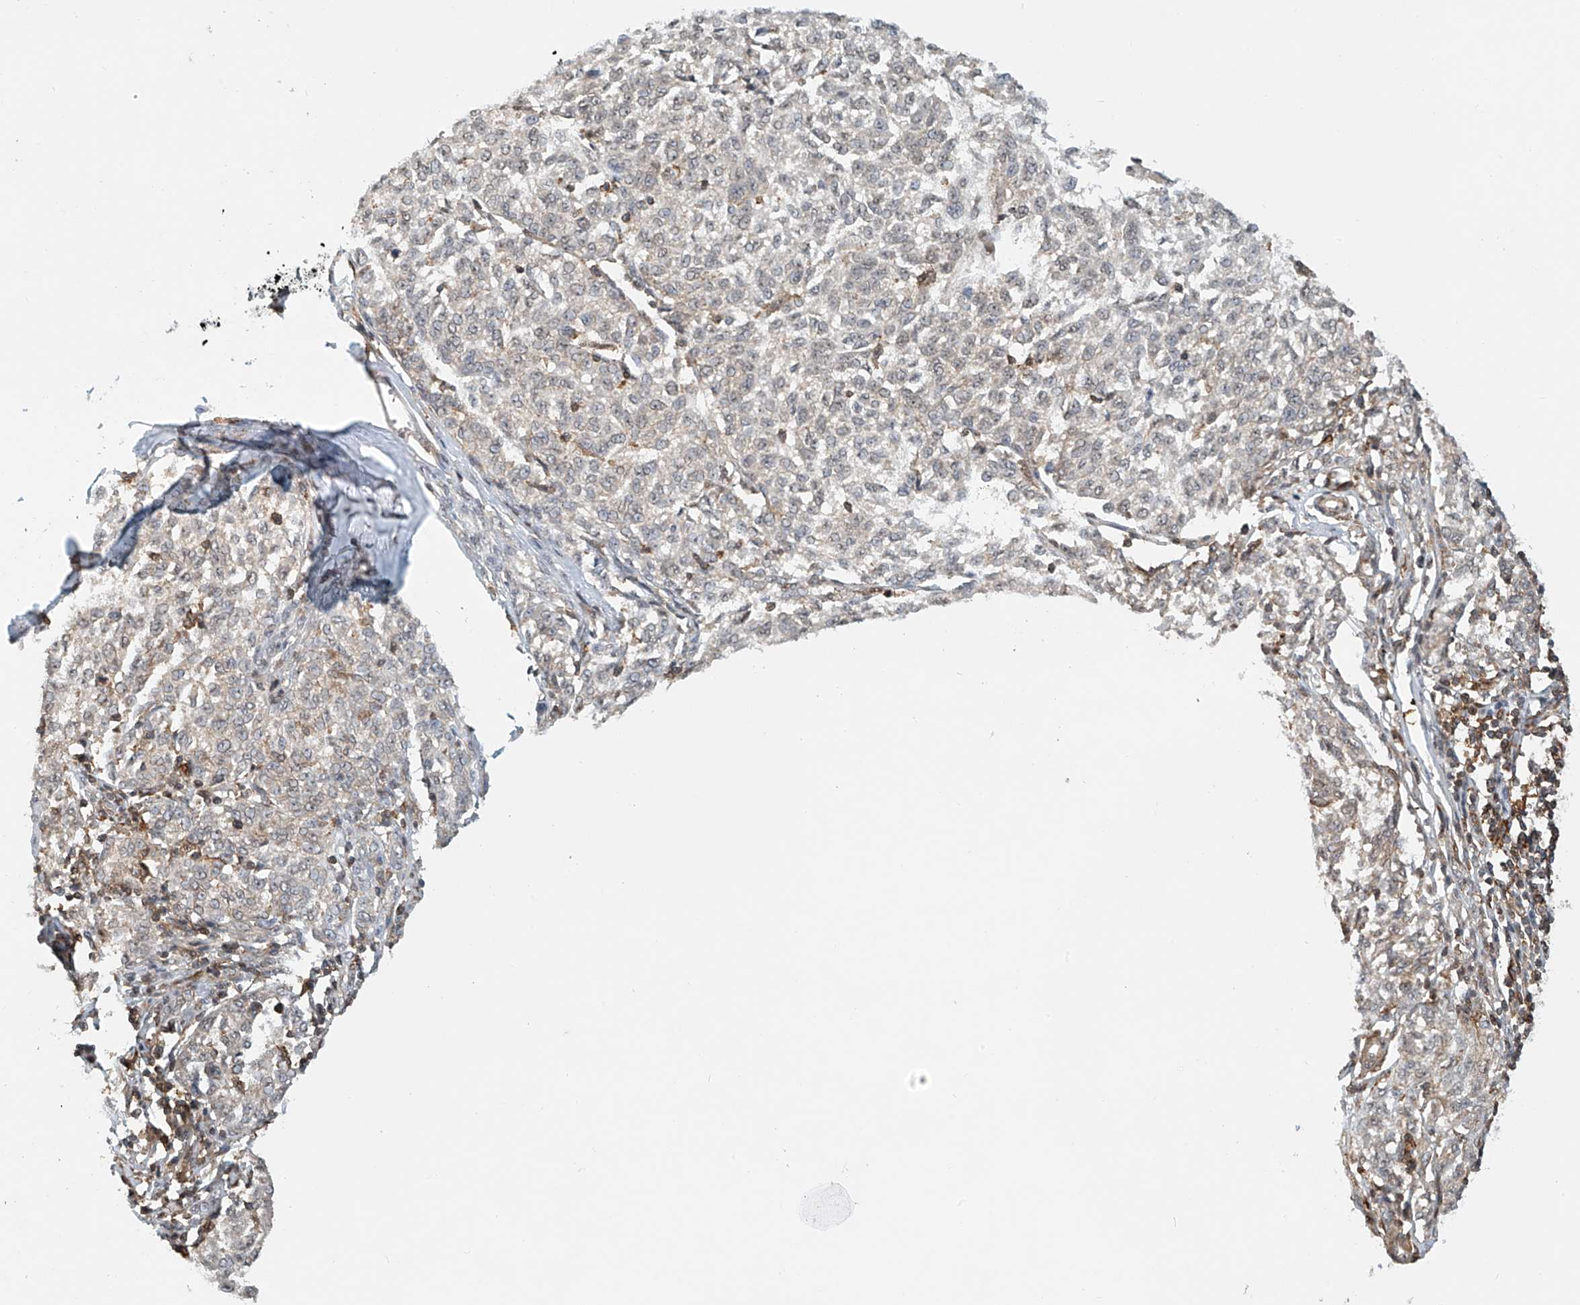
{"staining": {"intensity": "negative", "quantity": "none", "location": "none"}, "tissue": "melanoma", "cell_type": "Tumor cells", "image_type": "cancer", "snomed": [{"axis": "morphology", "description": "Malignant melanoma, NOS"}, {"axis": "topography", "description": "Skin"}], "caption": "Tumor cells are negative for protein expression in human malignant melanoma.", "gene": "MICAL1", "patient": {"sex": "female", "age": 72}}